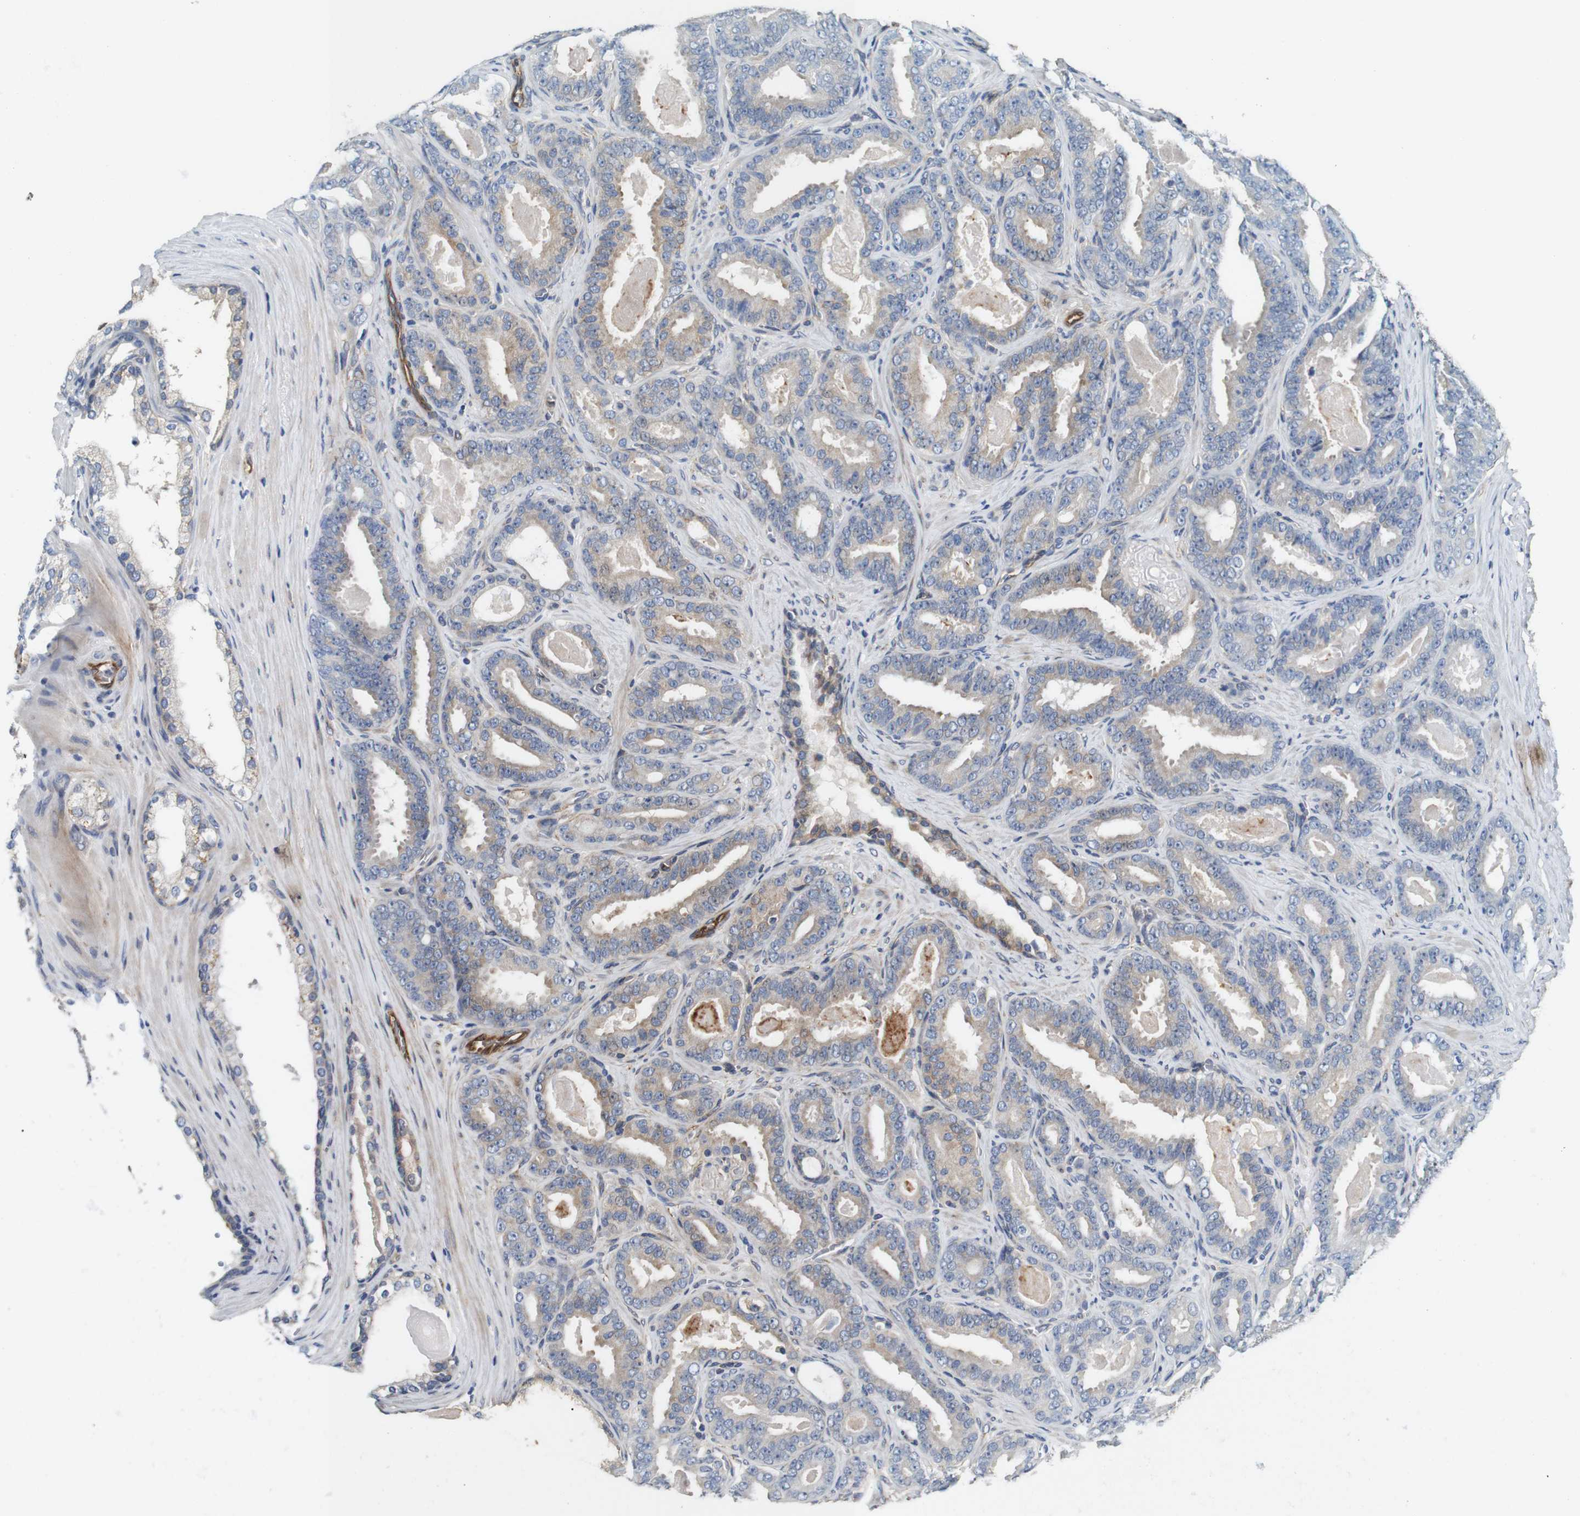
{"staining": {"intensity": "weak", "quantity": "<25%", "location": "cytoplasmic/membranous"}, "tissue": "prostate cancer", "cell_type": "Tumor cells", "image_type": "cancer", "snomed": [{"axis": "morphology", "description": "Adenocarcinoma, High grade"}, {"axis": "topography", "description": "Prostate"}], "caption": "Human prostate high-grade adenocarcinoma stained for a protein using IHC demonstrates no positivity in tumor cells.", "gene": "CNPY4", "patient": {"sex": "male", "age": 60}}